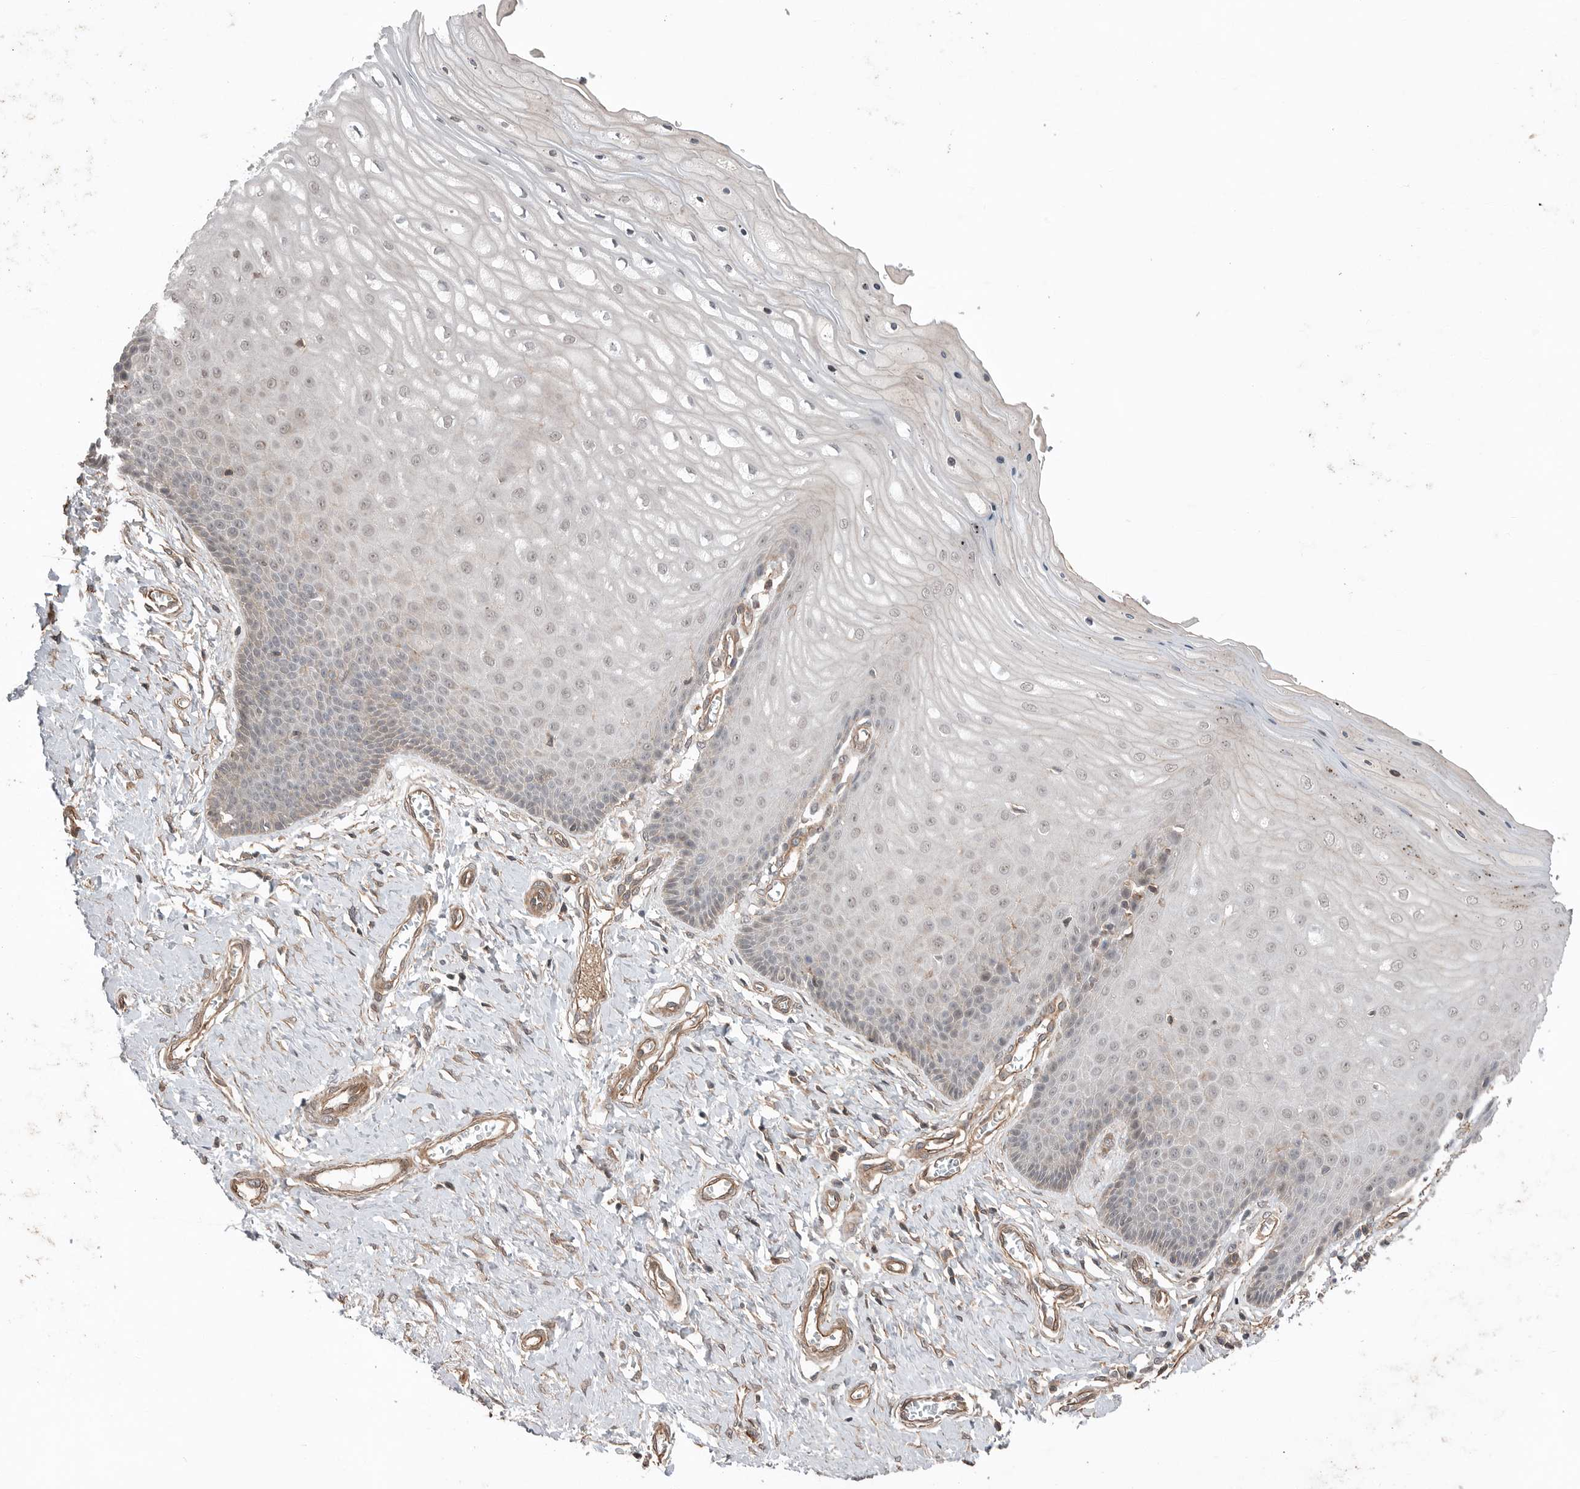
{"staining": {"intensity": "weak", "quantity": "<25%", "location": "cytoplasmic/membranous"}, "tissue": "cervix", "cell_type": "Squamous epithelial cells", "image_type": "normal", "snomed": [{"axis": "morphology", "description": "Normal tissue, NOS"}, {"axis": "topography", "description": "Cervix"}], "caption": "Protein analysis of unremarkable cervix reveals no significant staining in squamous epithelial cells.", "gene": "PEAK1", "patient": {"sex": "female", "age": 55}}